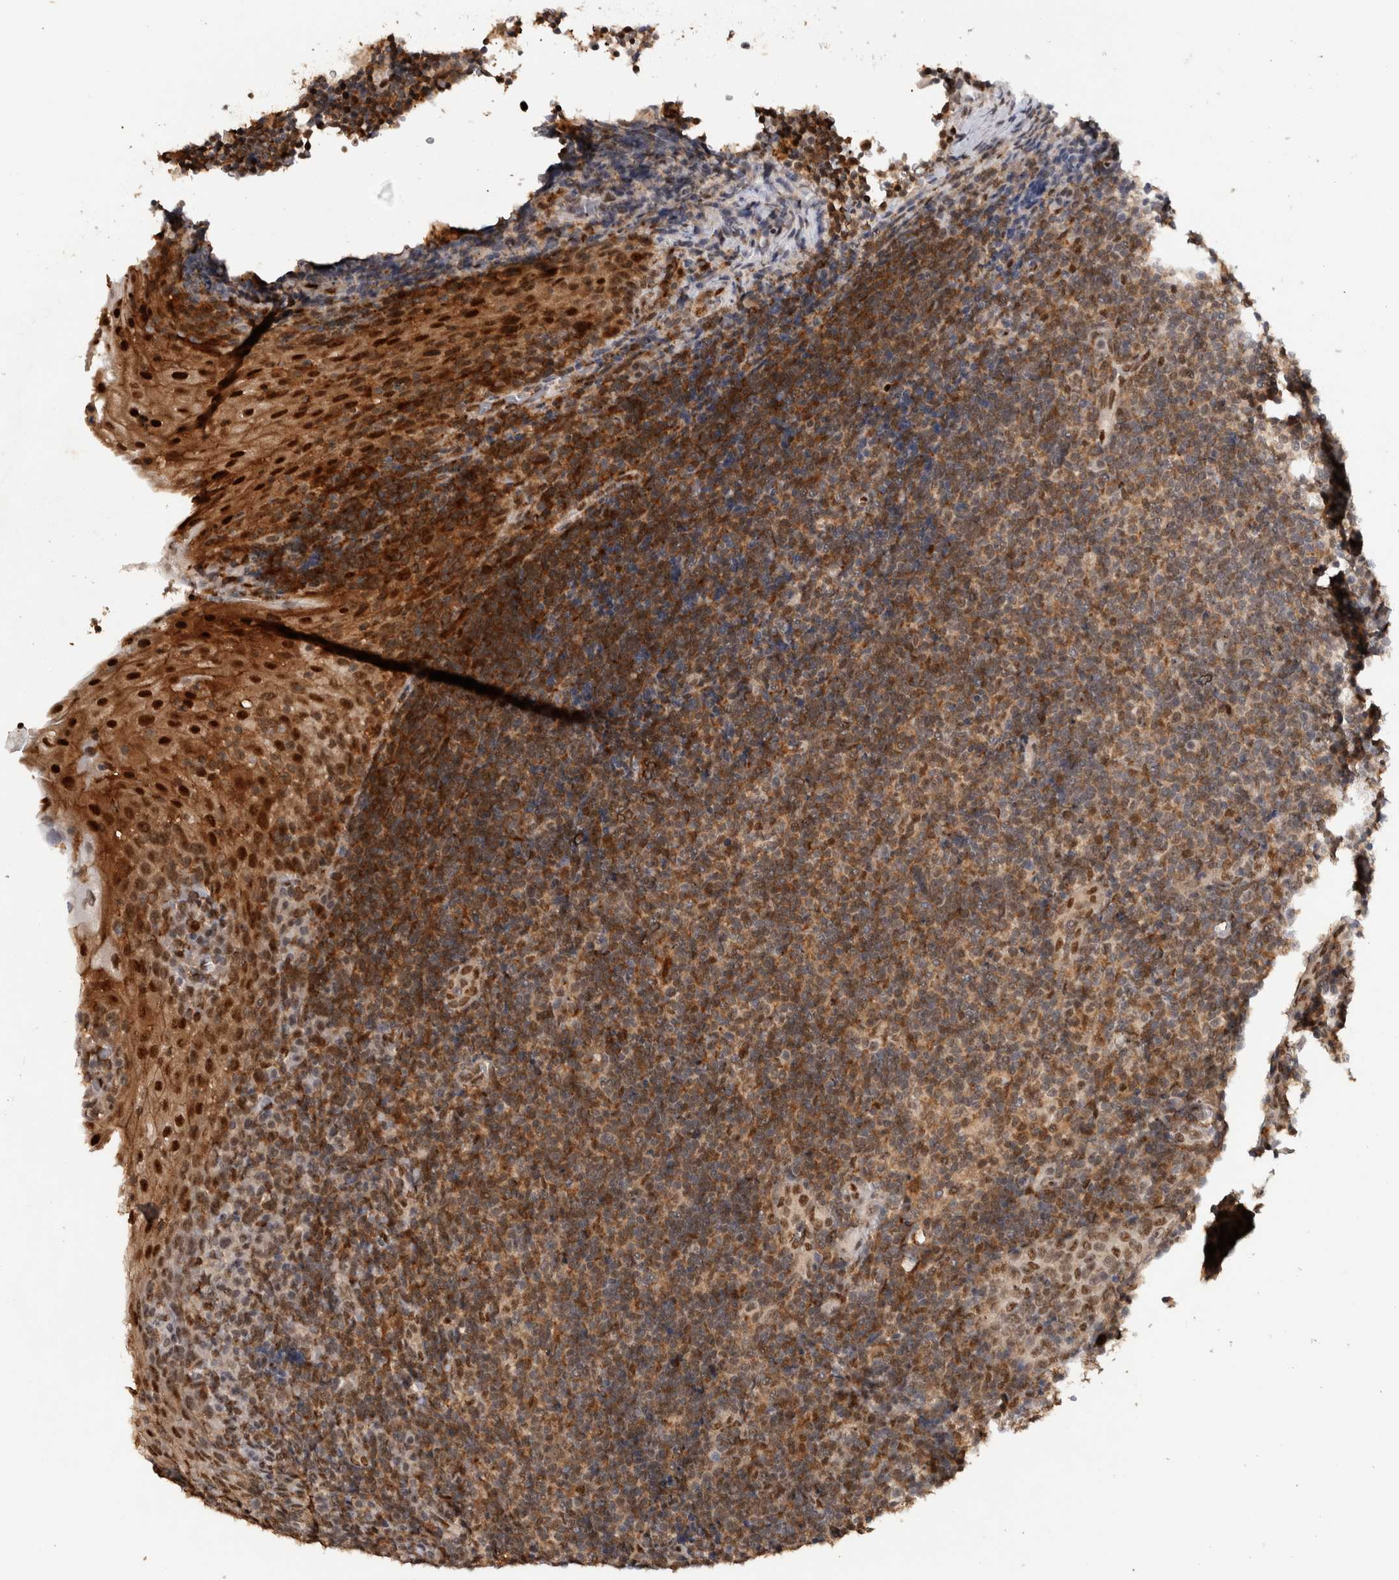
{"staining": {"intensity": "moderate", "quantity": "<25%", "location": "cytoplasmic/membranous,nuclear"}, "tissue": "tonsil", "cell_type": "Germinal center cells", "image_type": "normal", "snomed": [{"axis": "morphology", "description": "Normal tissue, NOS"}, {"axis": "topography", "description": "Tonsil"}], "caption": "Unremarkable tonsil was stained to show a protein in brown. There is low levels of moderate cytoplasmic/membranous,nuclear expression in approximately <25% of germinal center cells.", "gene": "RPS6KA2", "patient": {"sex": "male", "age": 37}}